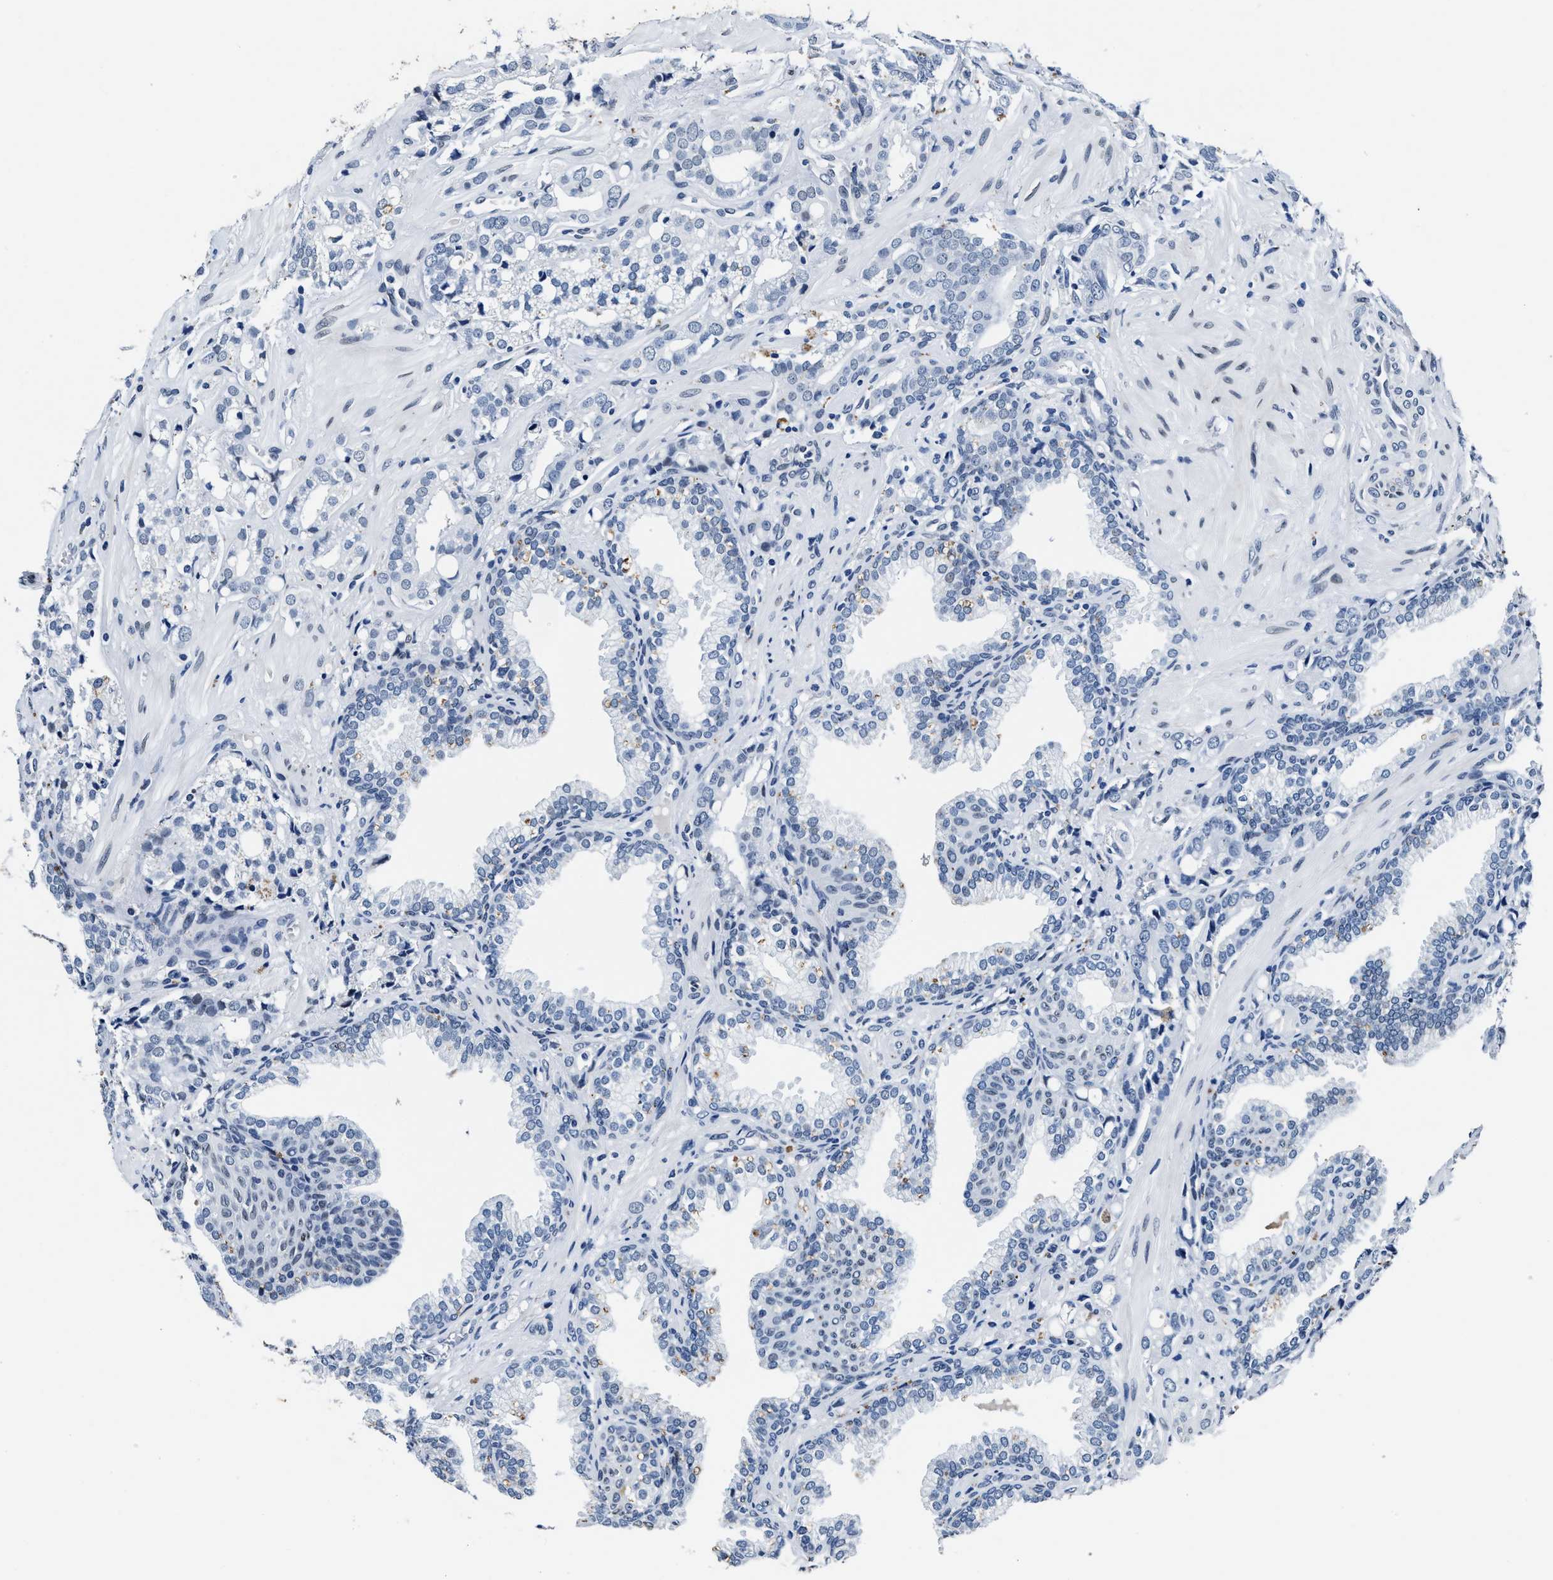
{"staining": {"intensity": "negative", "quantity": "none", "location": "none"}, "tissue": "prostate cancer", "cell_type": "Tumor cells", "image_type": "cancer", "snomed": [{"axis": "morphology", "description": "Adenocarcinoma, High grade"}, {"axis": "topography", "description": "Prostate"}], "caption": "Immunohistochemistry (IHC) micrograph of neoplastic tissue: human prostate cancer (adenocarcinoma (high-grade)) stained with DAB (3,3'-diaminobenzidine) displays no significant protein expression in tumor cells.", "gene": "UBN2", "patient": {"sex": "male", "age": 52}}